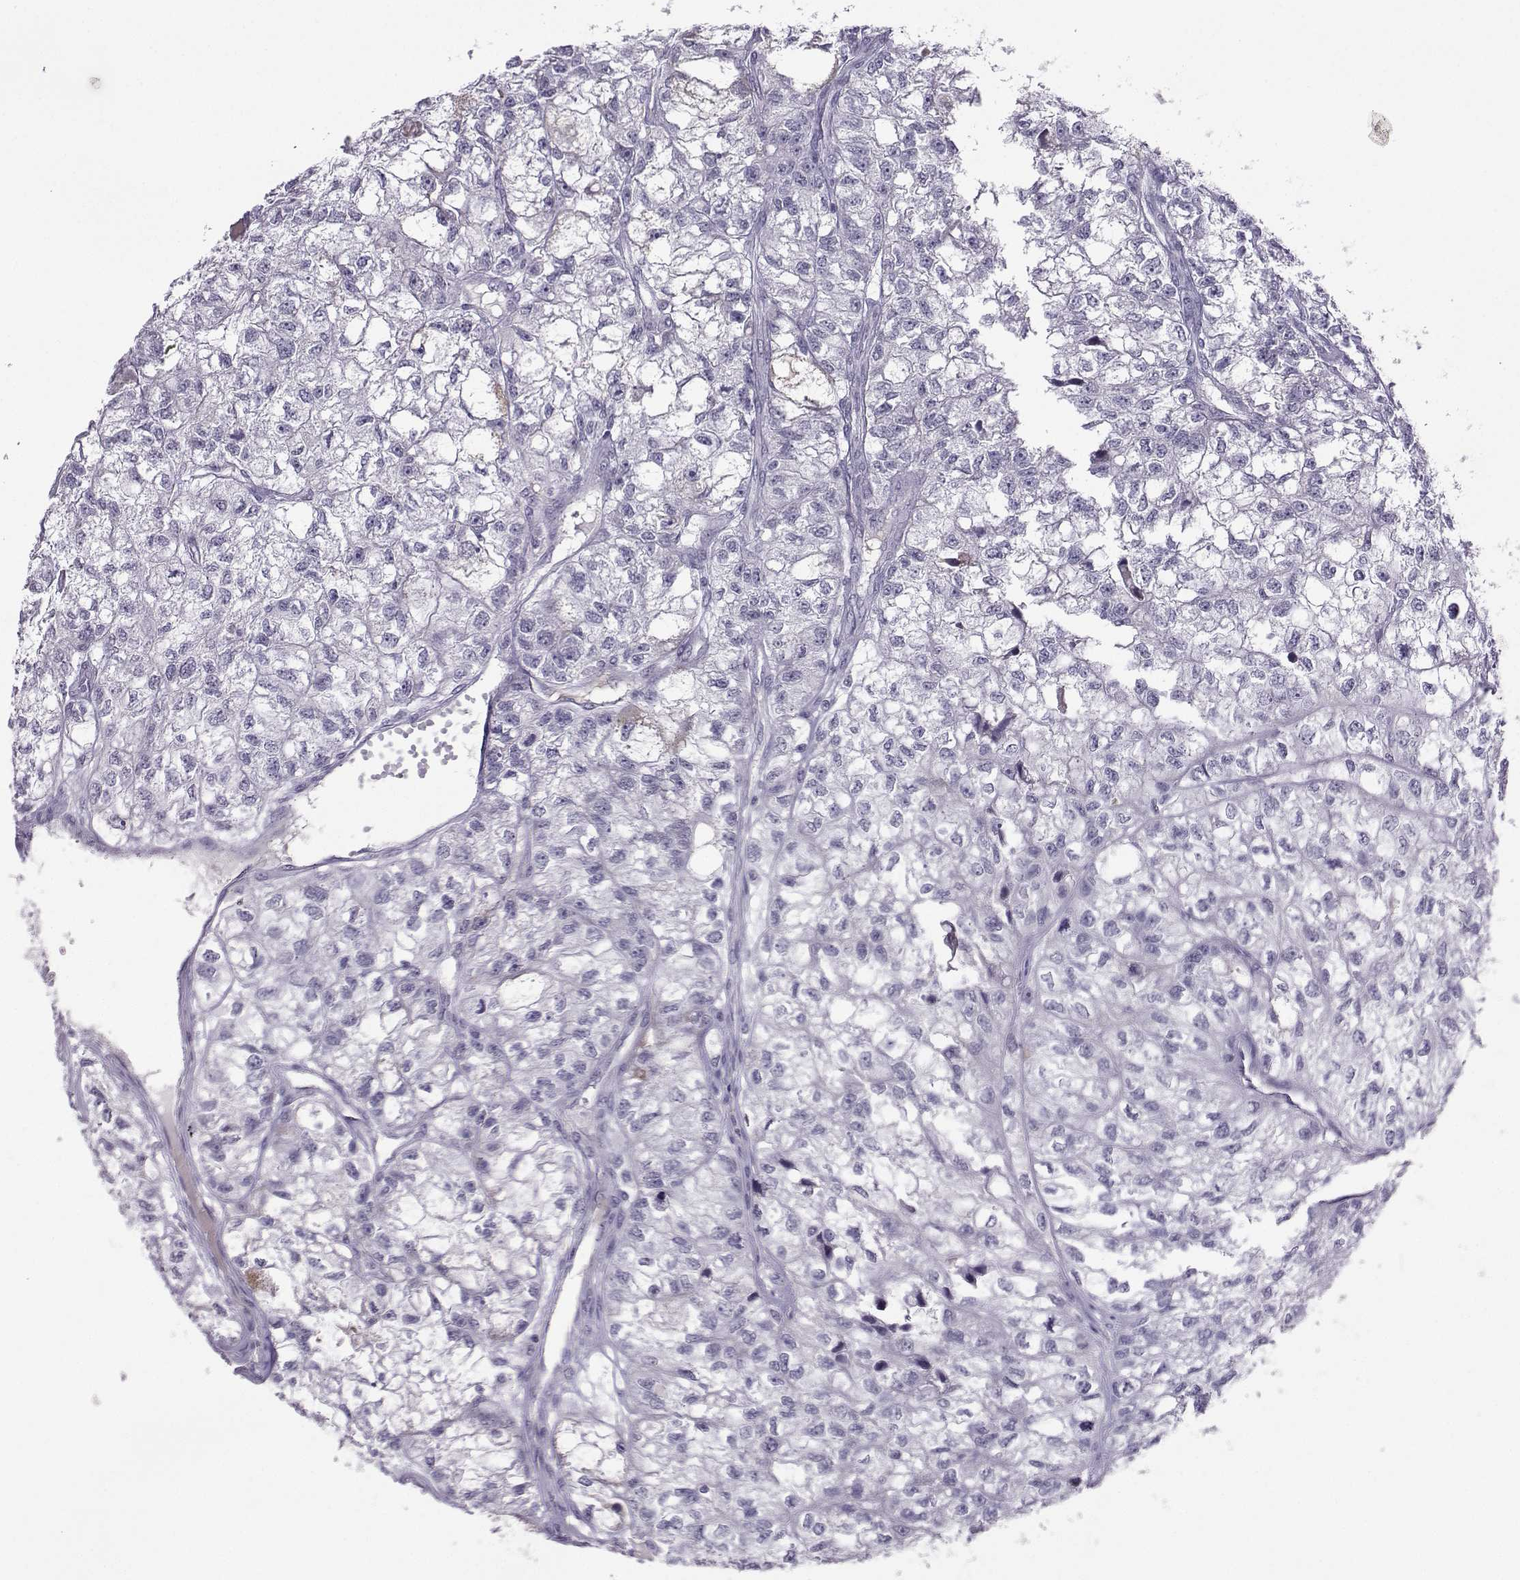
{"staining": {"intensity": "negative", "quantity": "none", "location": "none"}, "tissue": "renal cancer", "cell_type": "Tumor cells", "image_type": "cancer", "snomed": [{"axis": "morphology", "description": "Adenocarcinoma, NOS"}, {"axis": "topography", "description": "Kidney"}], "caption": "An image of renal cancer stained for a protein shows no brown staining in tumor cells.", "gene": "LHX1", "patient": {"sex": "male", "age": 56}}